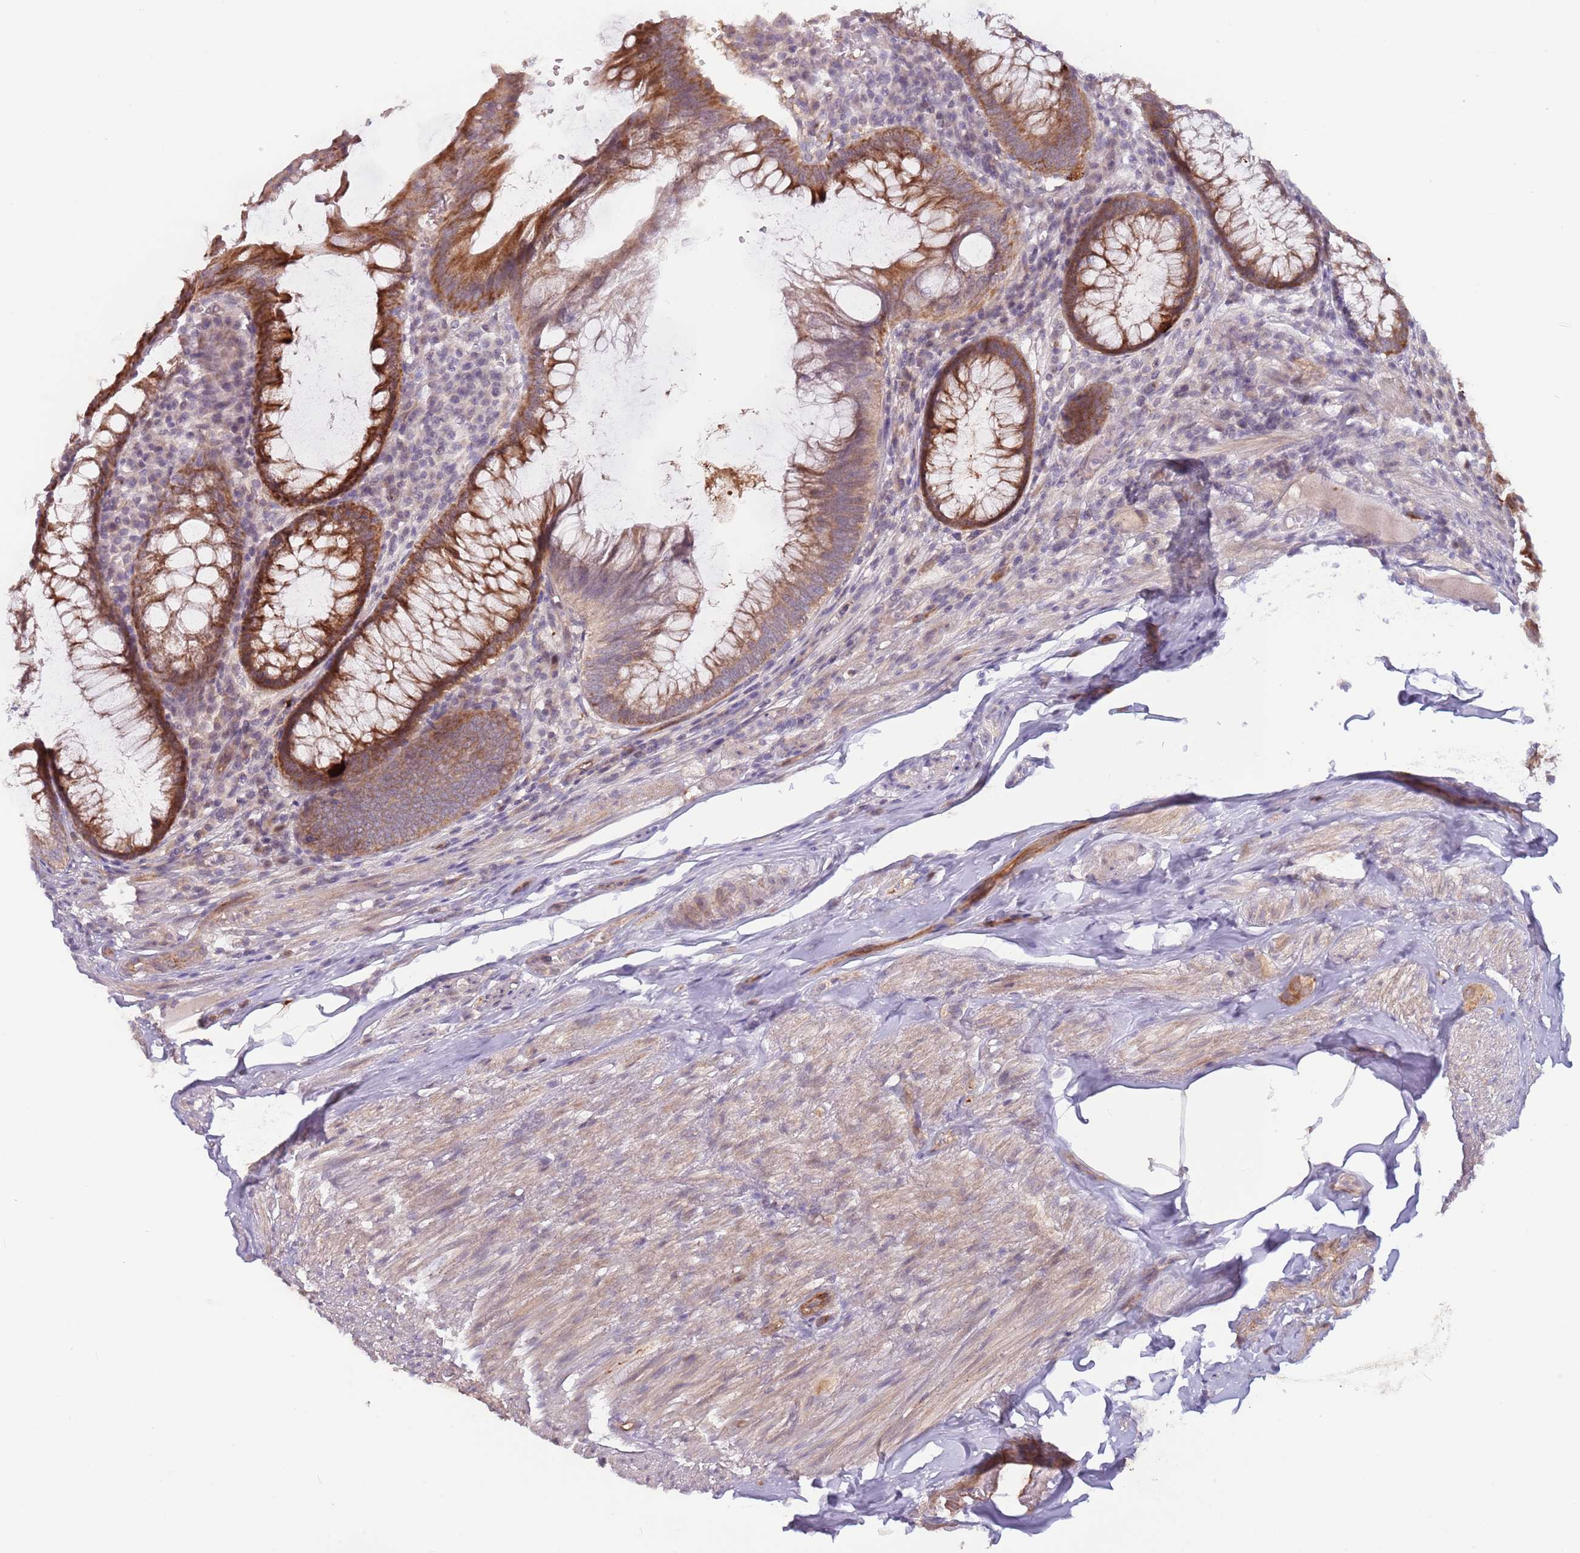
{"staining": {"intensity": "strong", "quantity": ">75%", "location": "cytoplasmic/membranous"}, "tissue": "appendix", "cell_type": "Glandular cells", "image_type": "normal", "snomed": [{"axis": "morphology", "description": "Normal tissue, NOS"}, {"axis": "topography", "description": "Appendix"}], "caption": "Protein expression analysis of normal appendix reveals strong cytoplasmic/membranous positivity in about >75% of glandular cells. The staining was performed using DAB to visualize the protein expression in brown, while the nuclei were stained in blue with hematoxylin (Magnification: 20x).", "gene": "LDHD", "patient": {"sex": "male", "age": 83}}